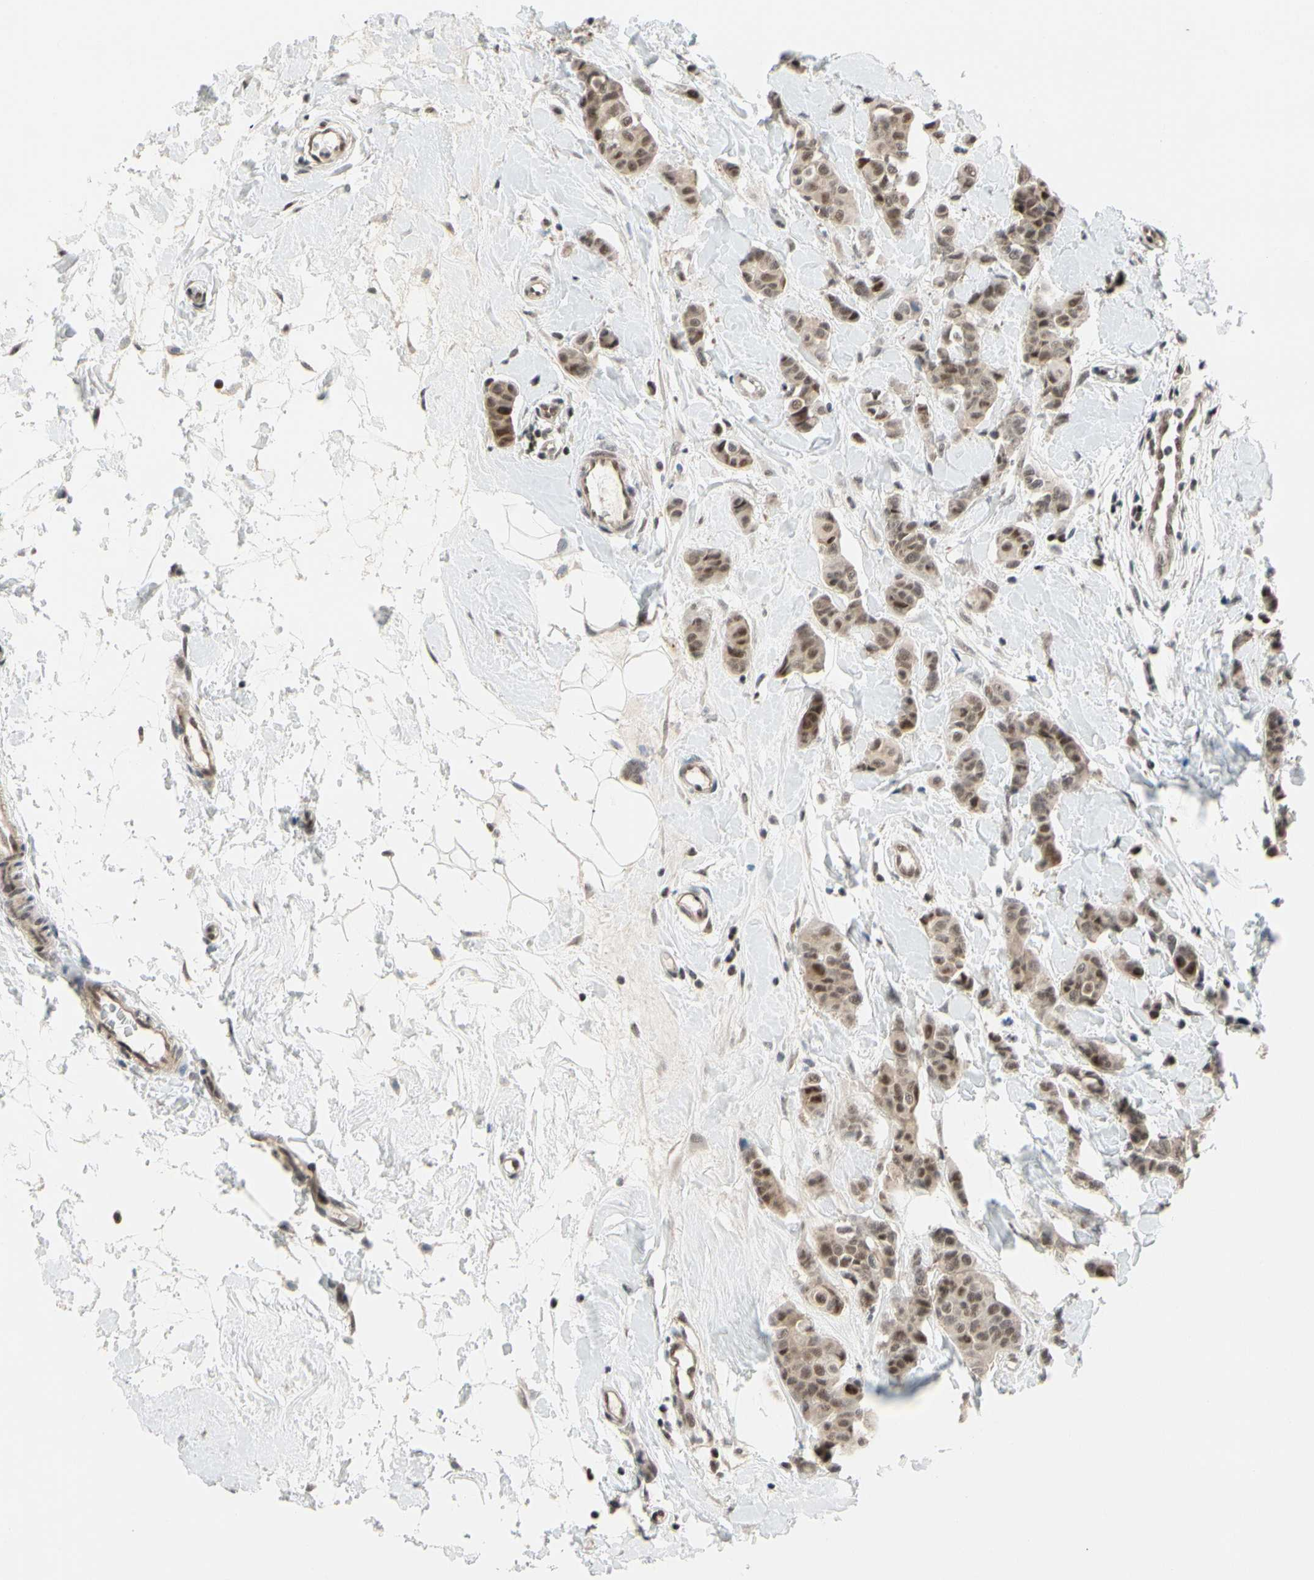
{"staining": {"intensity": "moderate", "quantity": ">75%", "location": "cytoplasmic/membranous,nuclear"}, "tissue": "breast cancer", "cell_type": "Tumor cells", "image_type": "cancer", "snomed": [{"axis": "morphology", "description": "Normal tissue, NOS"}, {"axis": "morphology", "description": "Duct carcinoma"}, {"axis": "topography", "description": "Breast"}], "caption": "This is a micrograph of immunohistochemistry staining of infiltrating ductal carcinoma (breast), which shows moderate expression in the cytoplasmic/membranous and nuclear of tumor cells.", "gene": "TAF4", "patient": {"sex": "female", "age": 40}}